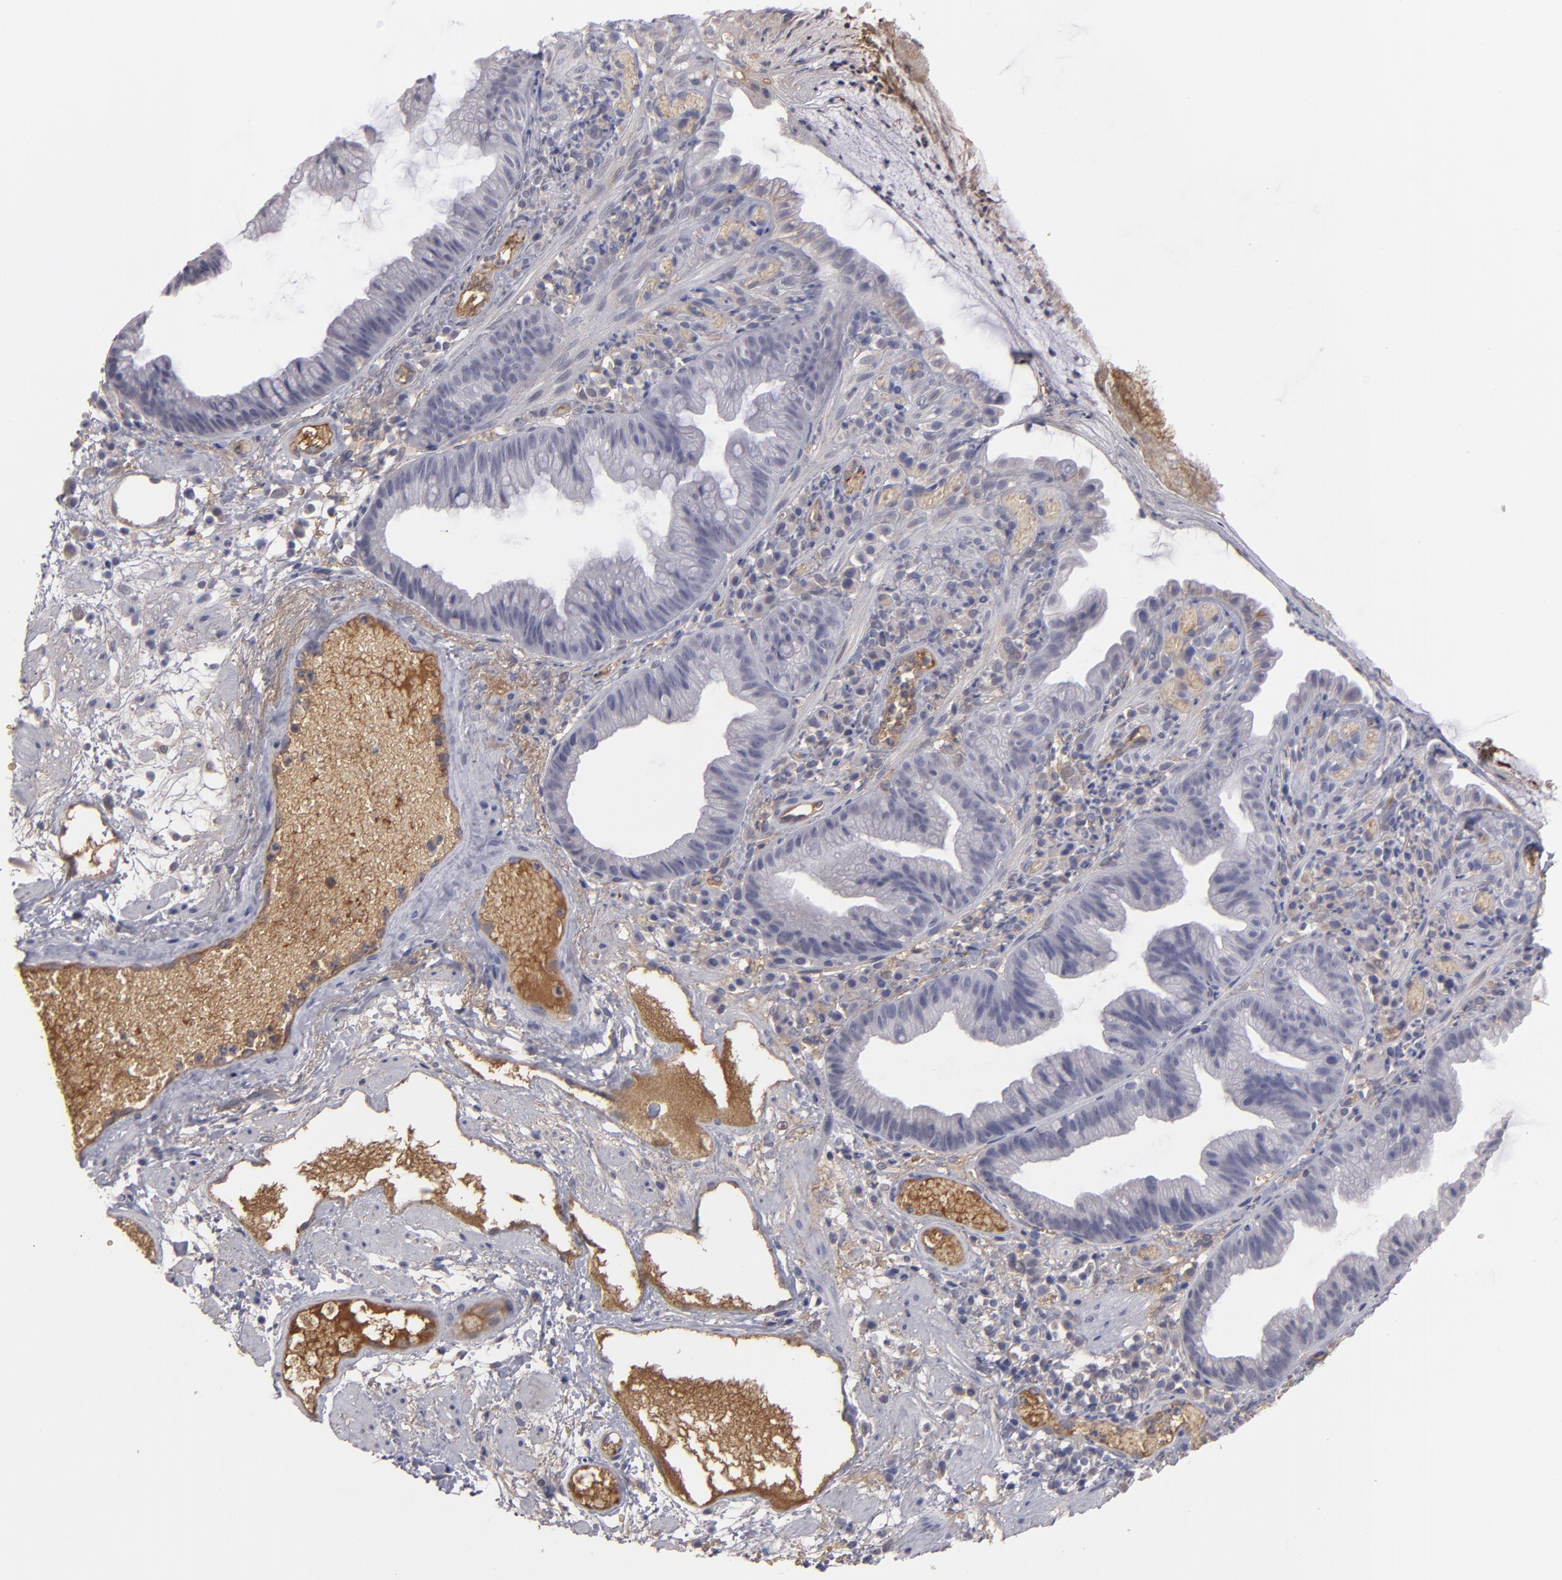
{"staining": {"intensity": "negative", "quantity": "none", "location": "none"}, "tissue": "skin", "cell_type": "Epidermal cells", "image_type": "normal", "snomed": [{"axis": "morphology", "description": "Normal tissue, NOS"}, {"axis": "morphology", "description": "Hemorrhoids"}, {"axis": "morphology", "description": "Inflammation, NOS"}, {"axis": "topography", "description": "Anal"}], "caption": "Skin was stained to show a protein in brown. There is no significant expression in epidermal cells. The staining is performed using DAB brown chromogen with nuclei counter-stained in using hematoxylin.", "gene": "ITIH4", "patient": {"sex": "male", "age": 60}}